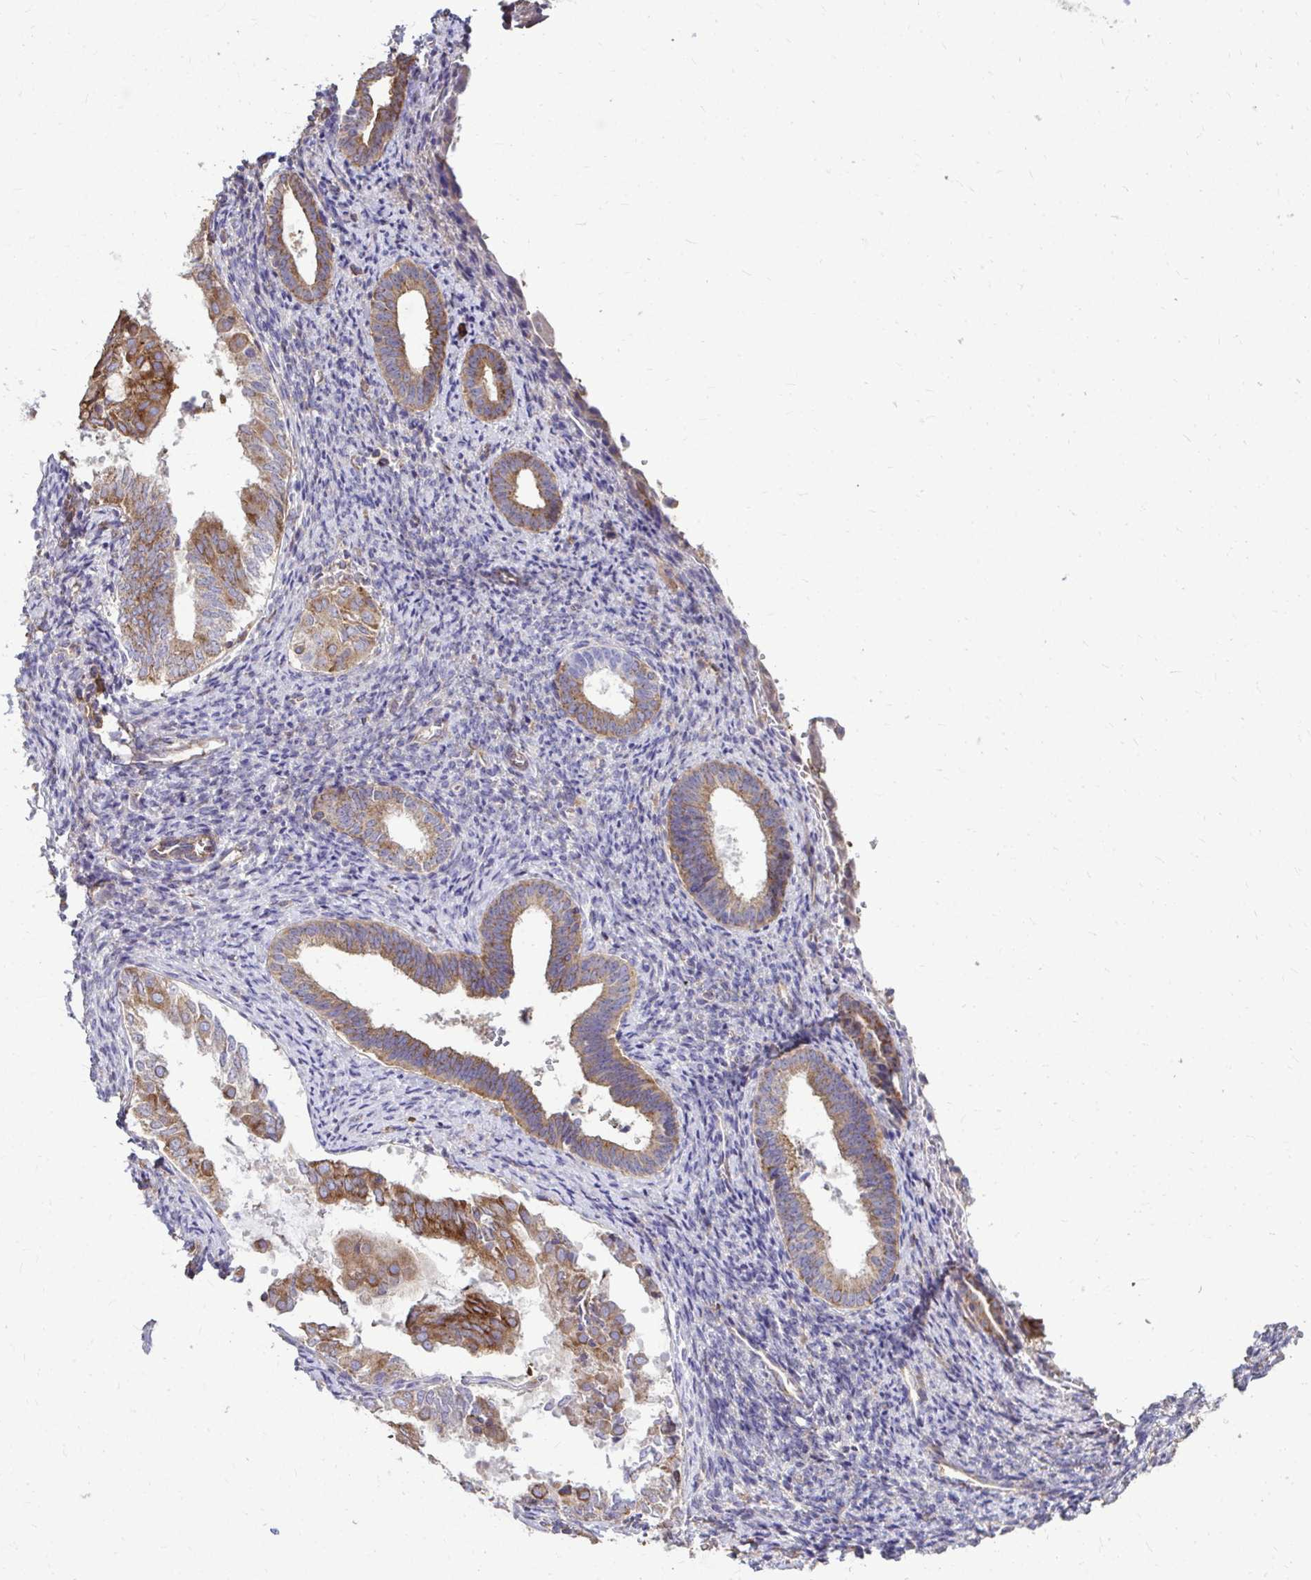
{"staining": {"intensity": "moderate", "quantity": "25%-75%", "location": "cytoplasmic/membranous"}, "tissue": "endometrium", "cell_type": "Cells in endometrial stroma", "image_type": "normal", "snomed": [{"axis": "morphology", "description": "Normal tissue, NOS"}, {"axis": "topography", "description": "Endometrium"}], "caption": "The micrograph reveals immunohistochemical staining of normal endometrium. There is moderate cytoplasmic/membranous expression is identified in about 25%-75% of cells in endometrial stroma.", "gene": "FMR1", "patient": {"sex": "female", "age": 50}}